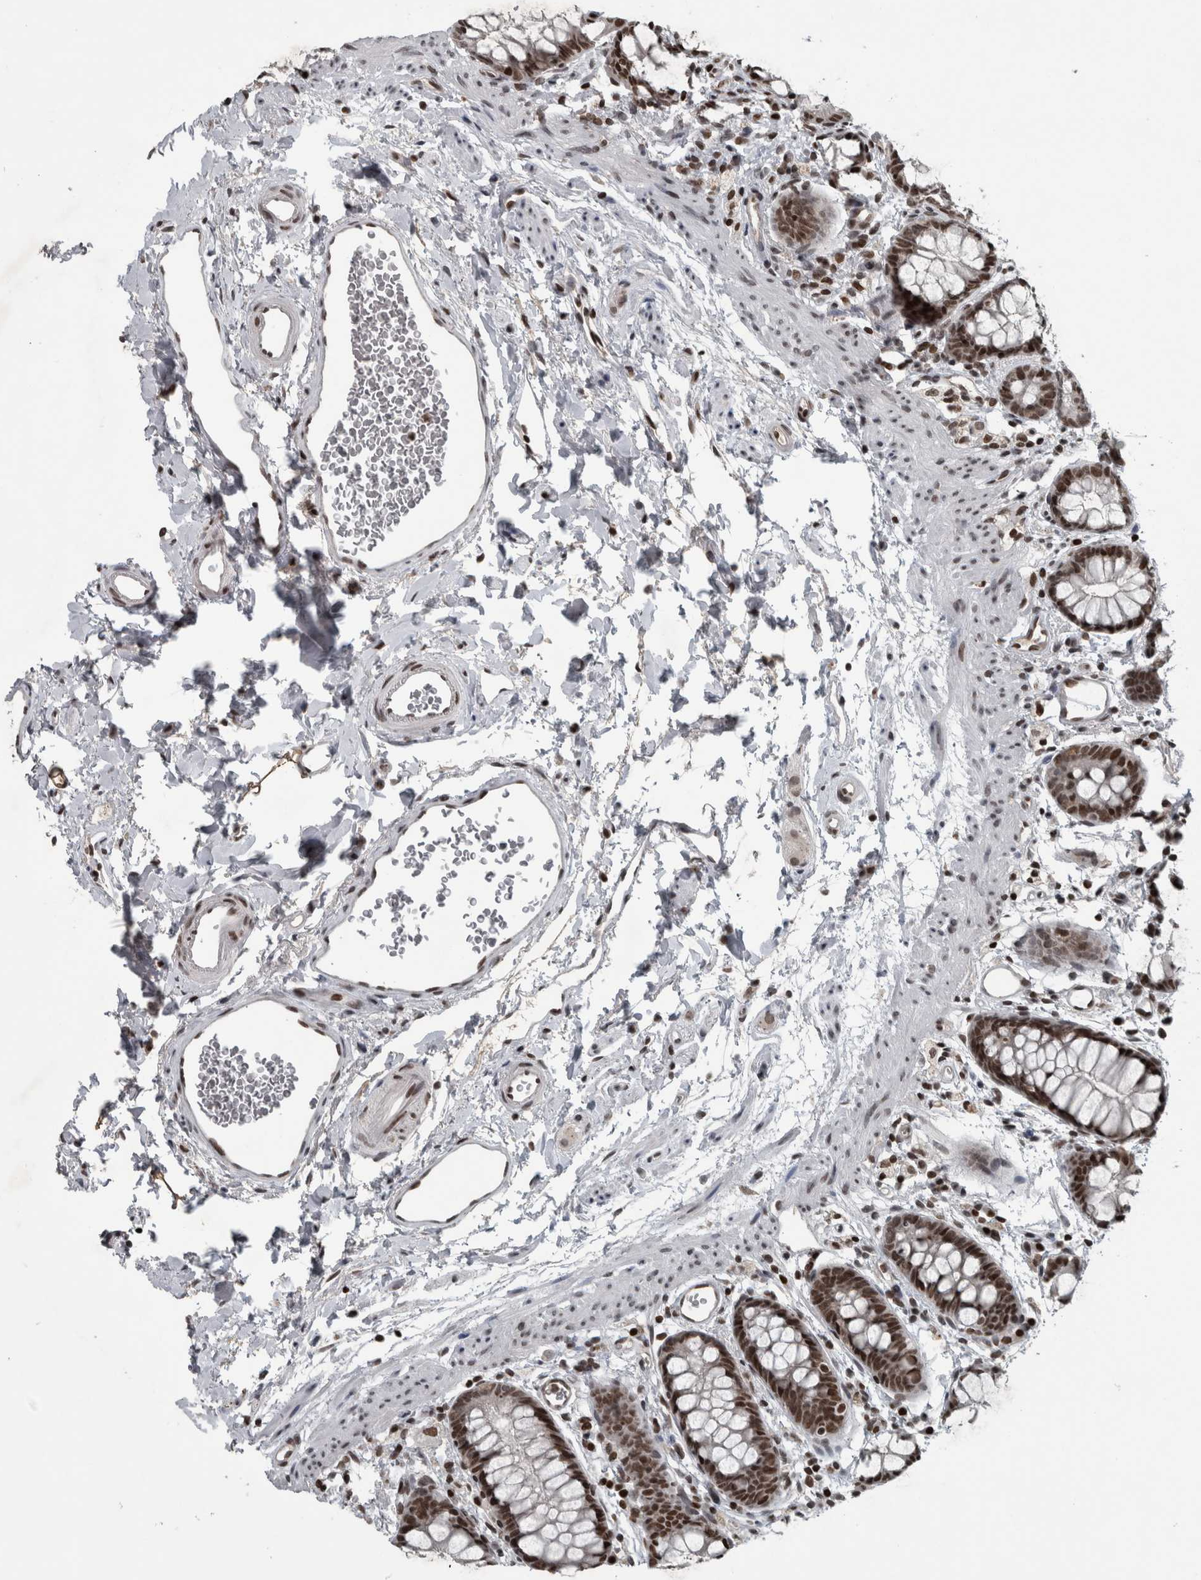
{"staining": {"intensity": "strong", "quantity": ">75%", "location": "nuclear"}, "tissue": "rectum", "cell_type": "Glandular cells", "image_type": "normal", "snomed": [{"axis": "morphology", "description": "Normal tissue, NOS"}, {"axis": "topography", "description": "Rectum"}], "caption": "Immunohistochemical staining of normal human rectum reveals strong nuclear protein positivity in about >75% of glandular cells.", "gene": "UNC50", "patient": {"sex": "female", "age": 65}}